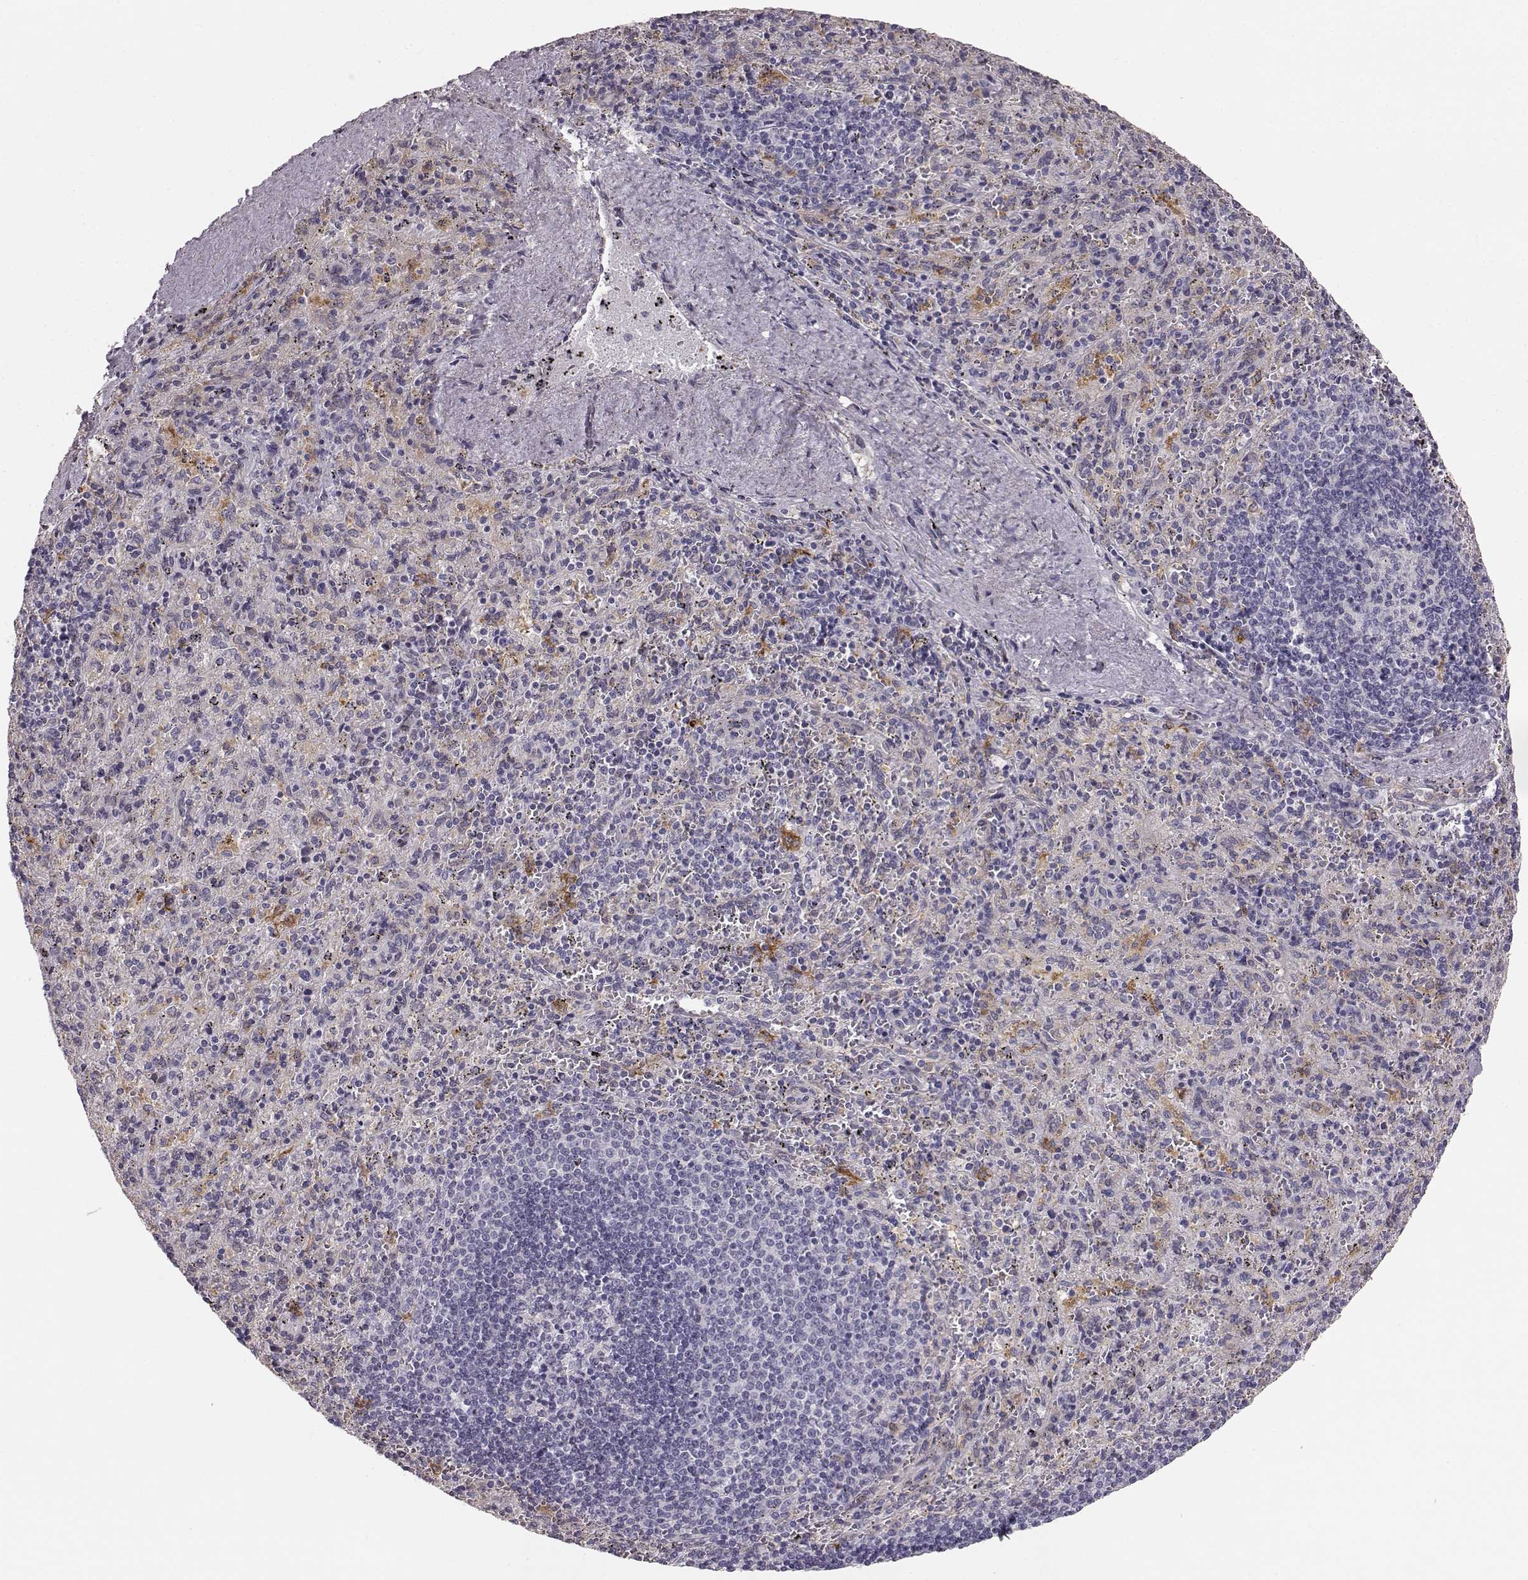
{"staining": {"intensity": "moderate", "quantity": "<25%", "location": "cytoplasmic/membranous"}, "tissue": "spleen", "cell_type": "Cells in red pulp", "image_type": "normal", "snomed": [{"axis": "morphology", "description": "Normal tissue, NOS"}, {"axis": "topography", "description": "Spleen"}], "caption": "The image displays immunohistochemical staining of normal spleen. There is moderate cytoplasmic/membranous expression is seen in about <25% of cells in red pulp. Using DAB (brown) and hematoxylin (blue) stains, captured at high magnification using brightfield microscopy.", "gene": "GPR50", "patient": {"sex": "male", "age": 57}}